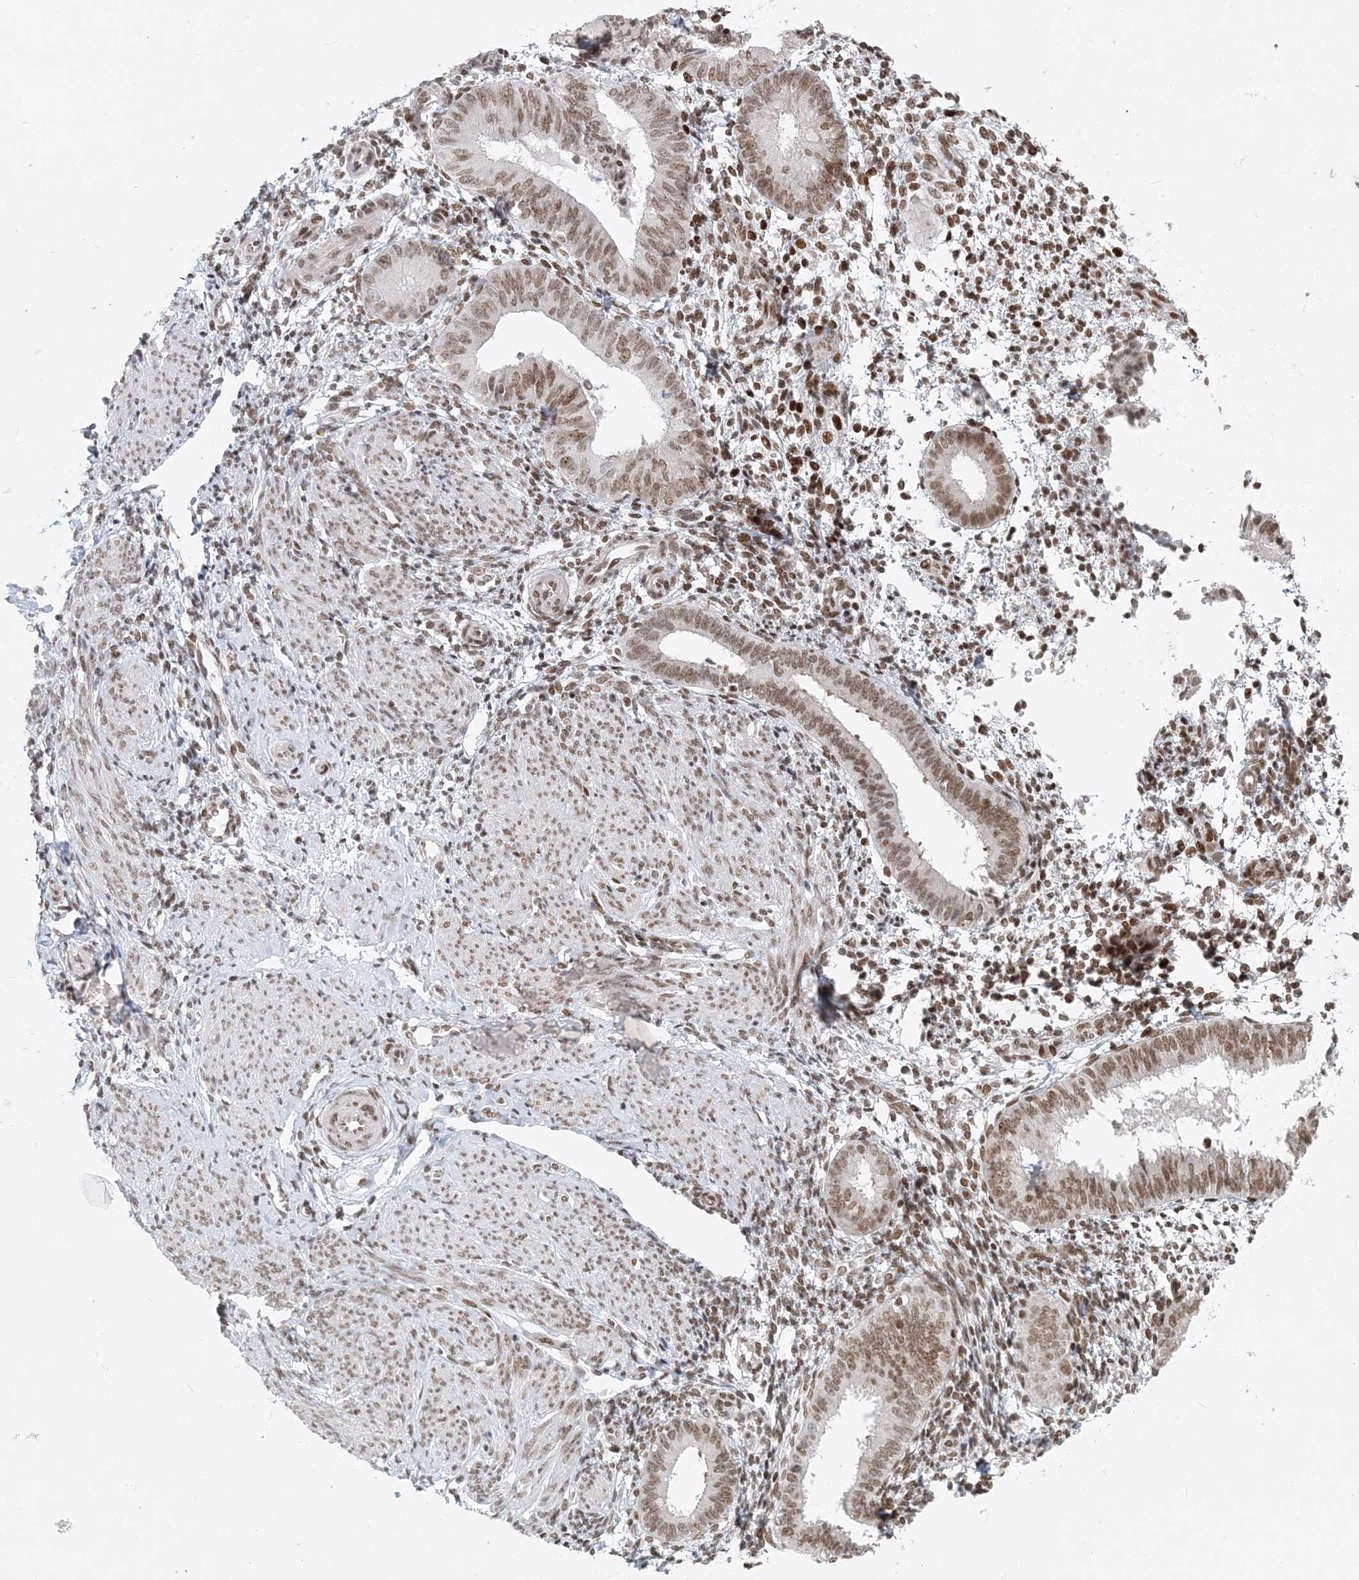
{"staining": {"intensity": "moderate", "quantity": "25%-75%", "location": "nuclear"}, "tissue": "endometrium", "cell_type": "Cells in endometrial stroma", "image_type": "normal", "snomed": [{"axis": "morphology", "description": "Normal tissue, NOS"}, {"axis": "topography", "description": "Uterus"}, {"axis": "topography", "description": "Endometrium"}], "caption": "Protein expression analysis of normal endometrium shows moderate nuclear expression in approximately 25%-75% of cells in endometrial stroma.", "gene": "BAZ1B", "patient": {"sex": "female", "age": 48}}